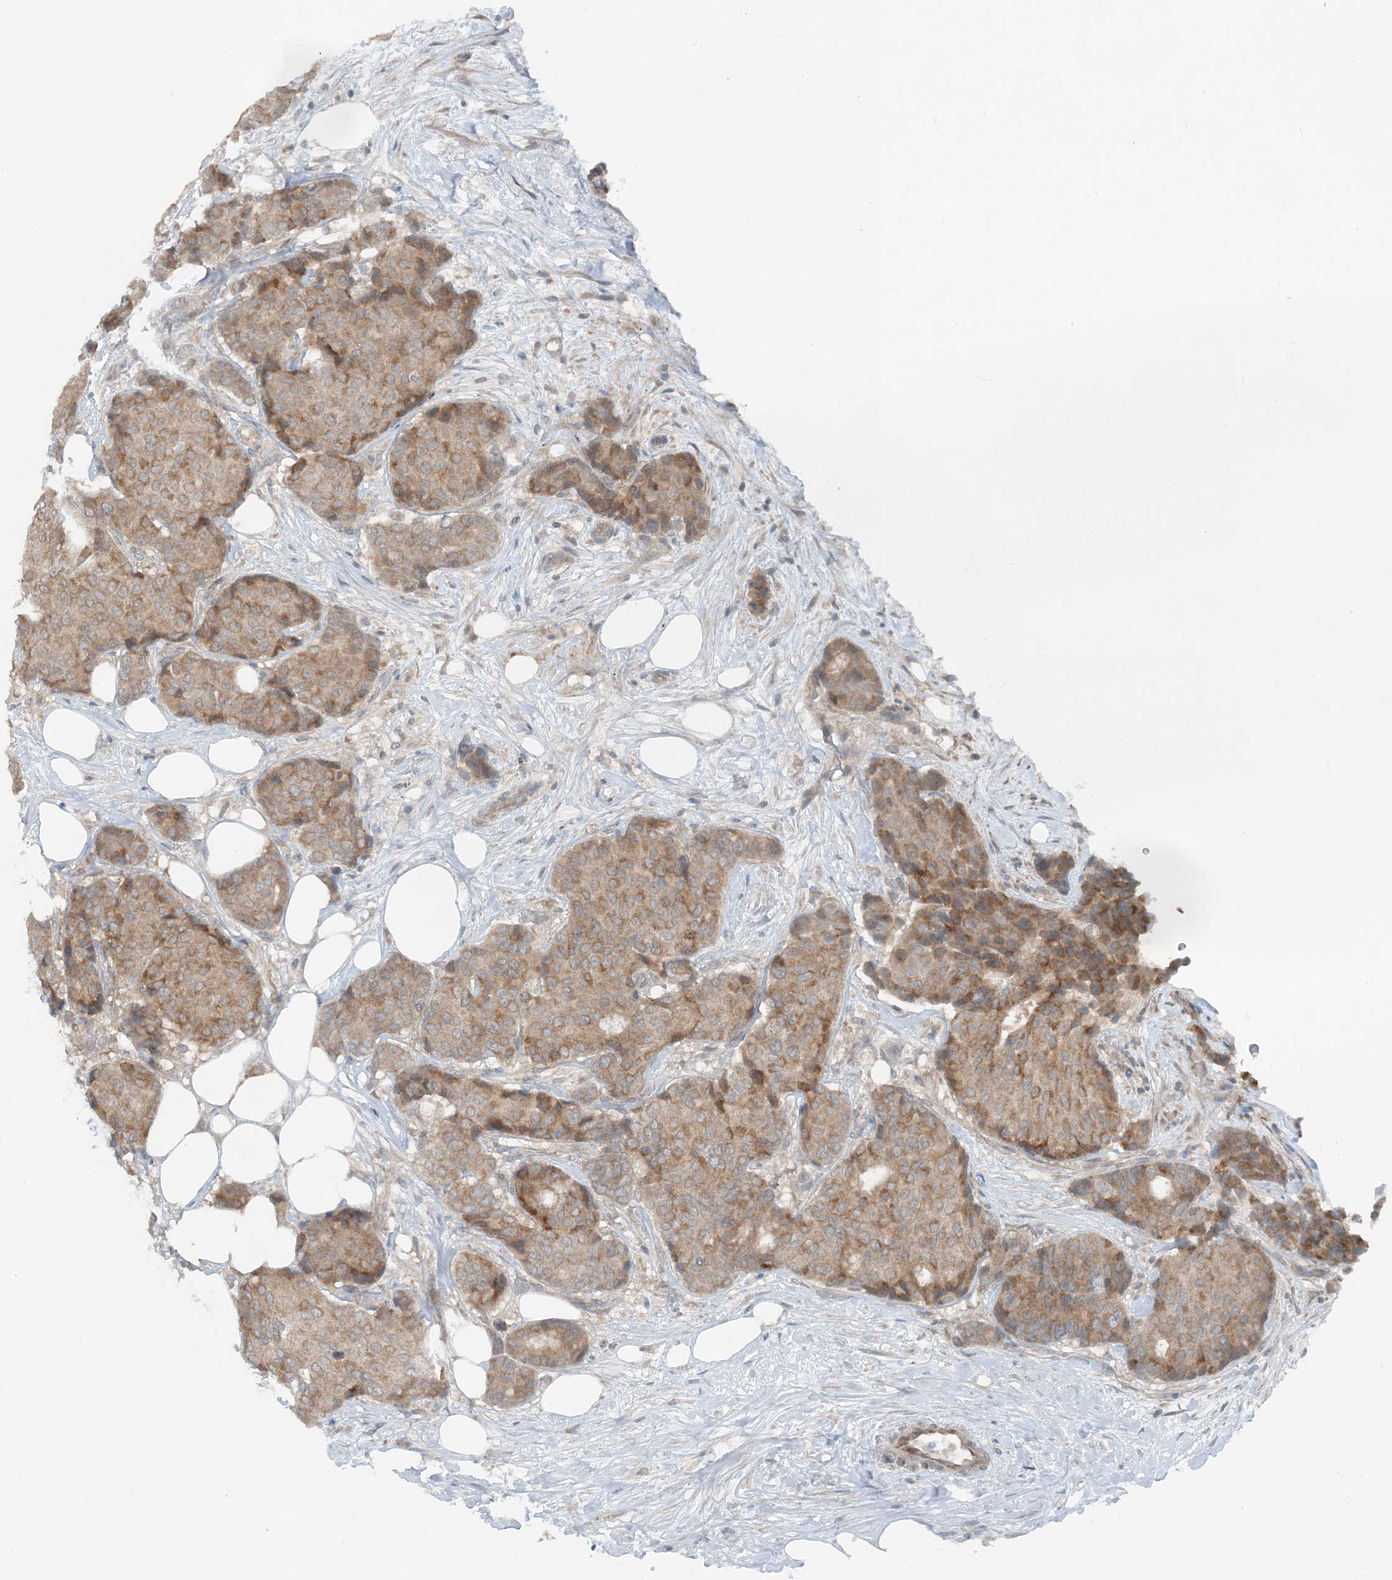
{"staining": {"intensity": "moderate", "quantity": ">75%", "location": "cytoplasmic/membranous"}, "tissue": "breast cancer", "cell_type": "Tumor cells", "image_type": "cancer", "snomed": [{"axis": "morphology", "description": "Duct carcinoma"}, {"axis": "topography", "description": "Breast"}], "caption": "This image demonstrates immunohistochemistry staining of human breast intraductal carcinoma, with medium moderate cytoplasmic/membranous positivity in about >75% of tumor cells.", "gene": "MITD1", "patient": {"sex": "female", "age": 75}}